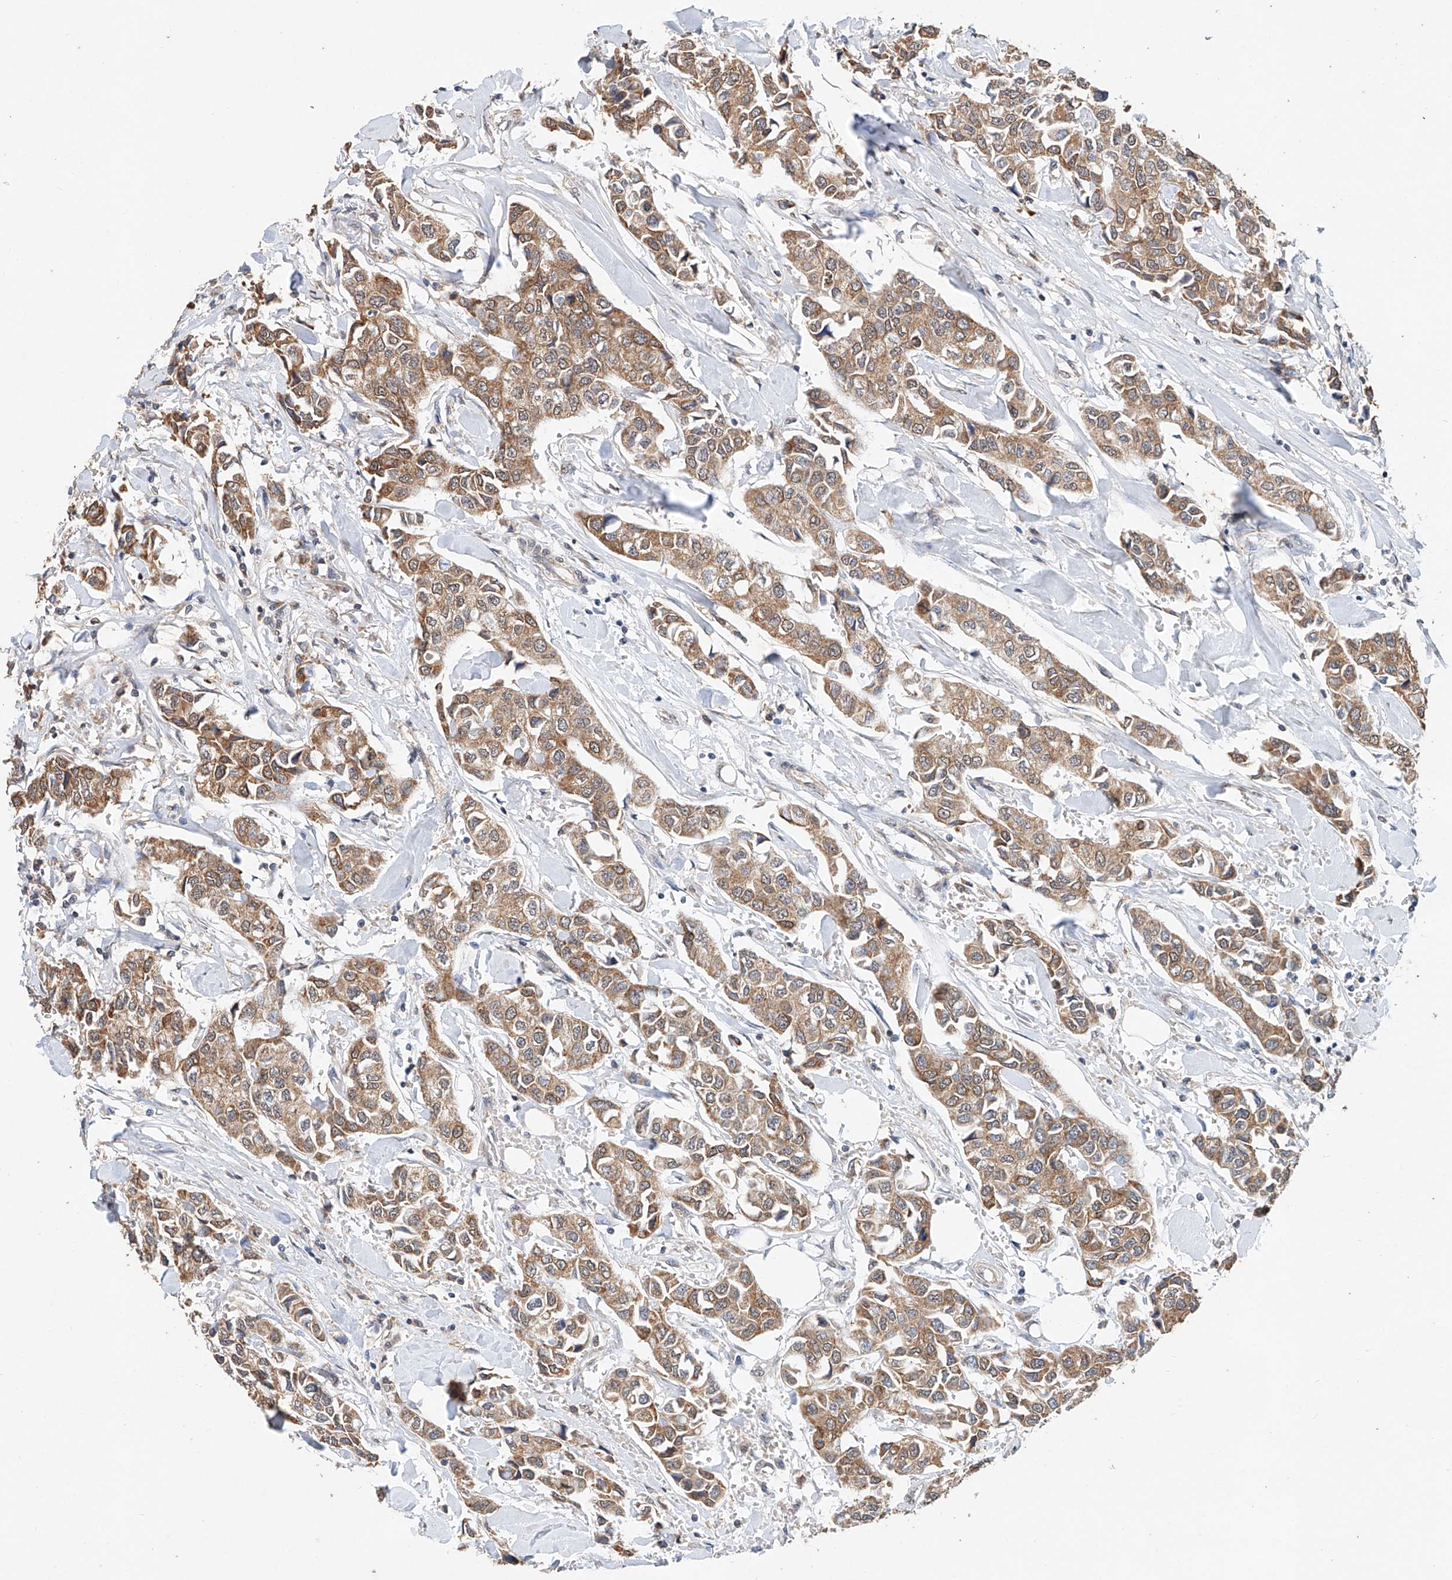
{"staining": {"intensity": "moderate", "quantity": ">75%", "location": "cytoplasmic/membranous"}, "tissue": "breast cancer", "cell_type": "Tumor cells", "image_type": "cancer", "snomed": [{"axis": "morphology", "description": "Duct carcinoma"}, {"axis": "topography", "description": "Breast"}], "caption": "Human breast cancer (infiltrating ductal carcinoma) stained for a protein (brown) demonstrates moderate cytoplasmic/membranous positive staining in about >75% of tumor cells.", "gene": "CERS4", "patient": {"sex": "female", "age": 80}}